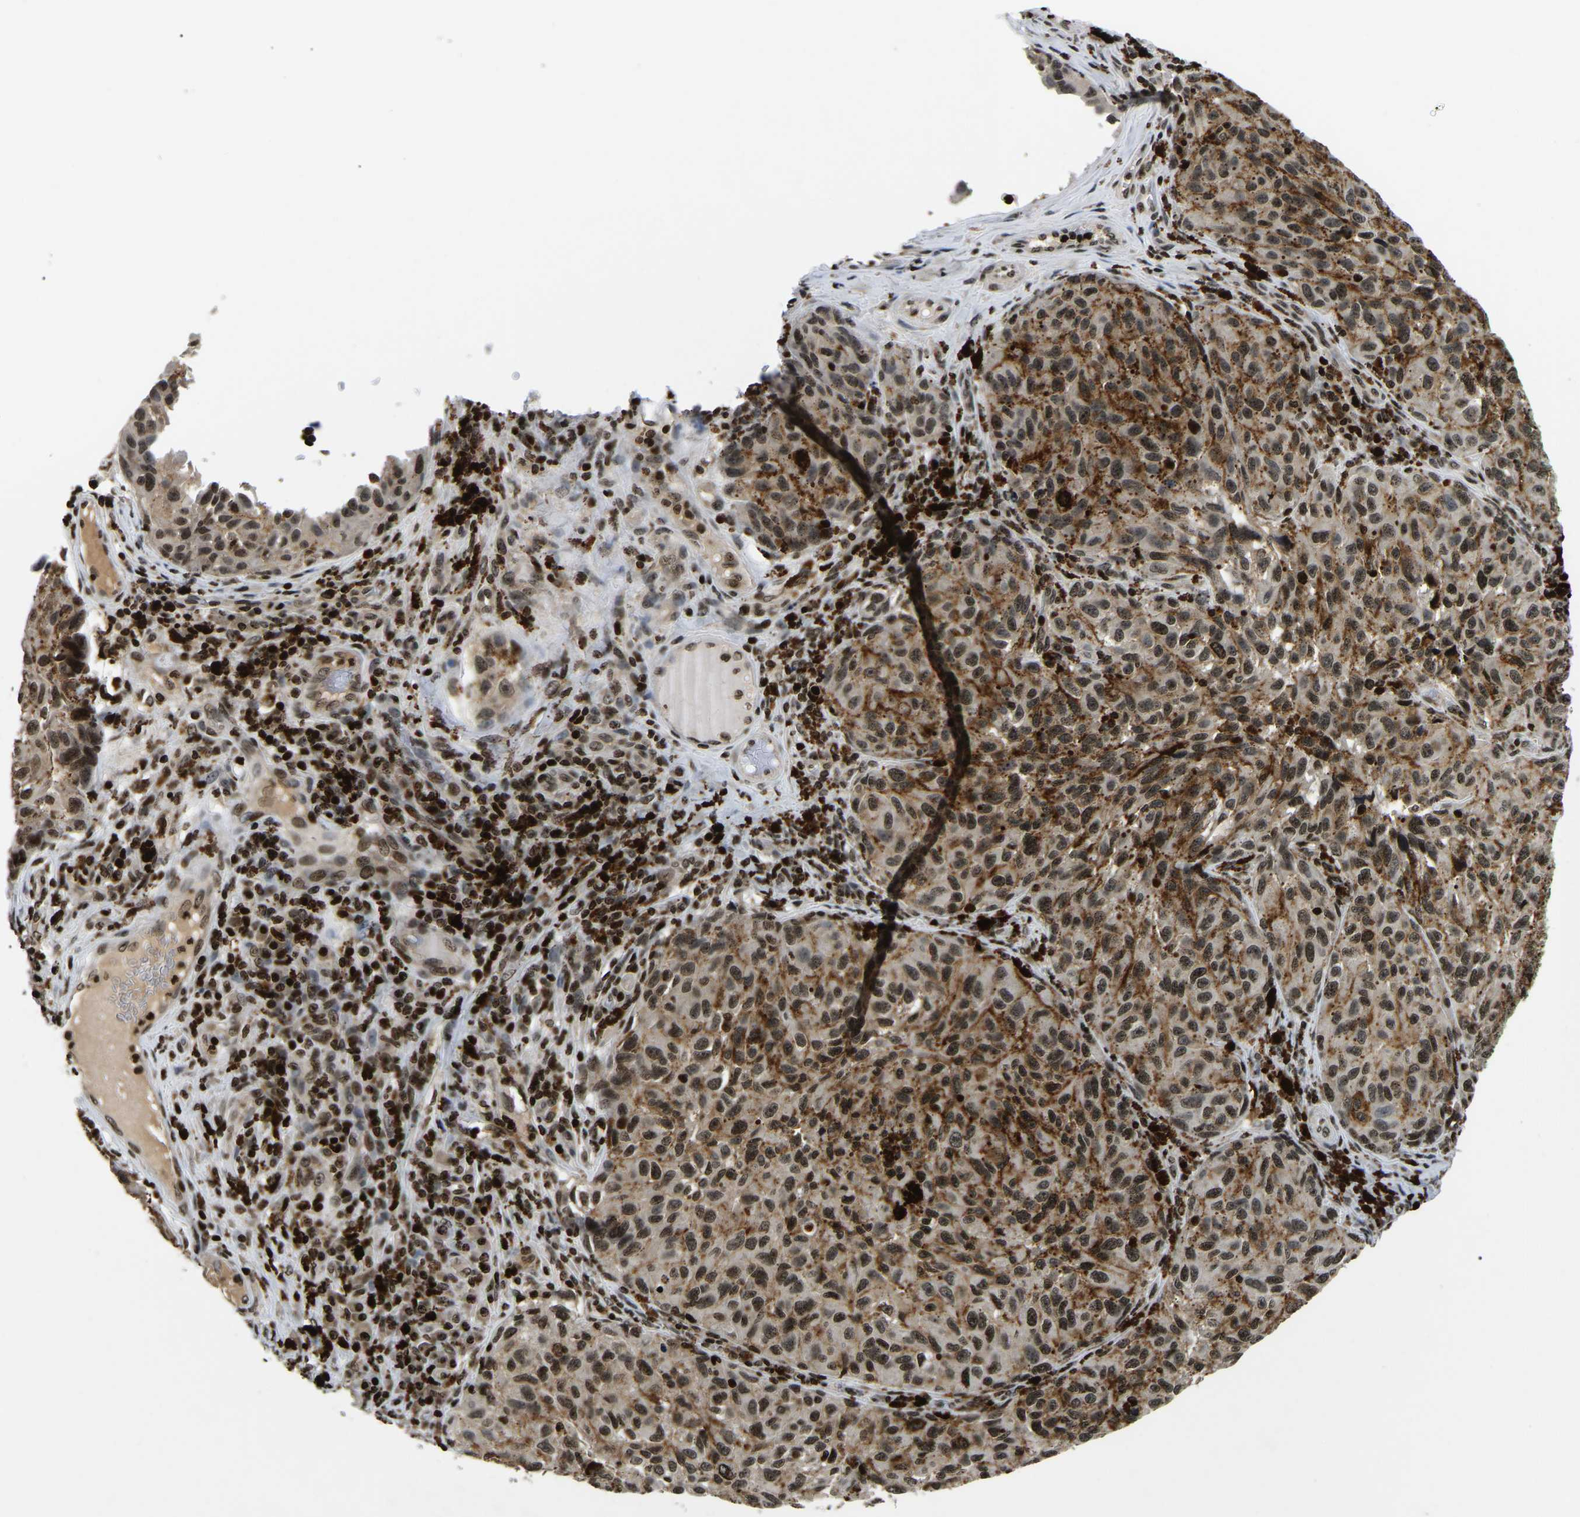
{"staining": {"intensity": "moderate", "quantity": ">75%", "location": "nuclear"}, "tissue": "melanoma", "cell_type": "Tumor cells", "image_type": "cancer", "snomed": [{"axis": "morphology", "description": "Malignant melanoma, NOS"}, {"axis": "topography", "description": "Skin"}], "caption": "An immunohistochemistry (IHC) photomicrograph of tumor tissue is shown. Protein staining in brown highlights moderate nuclear positivity in malignant melanoma within tumor cells.", "gene": "LRRC61", "patient": {"sex": "female", "age": 73}}